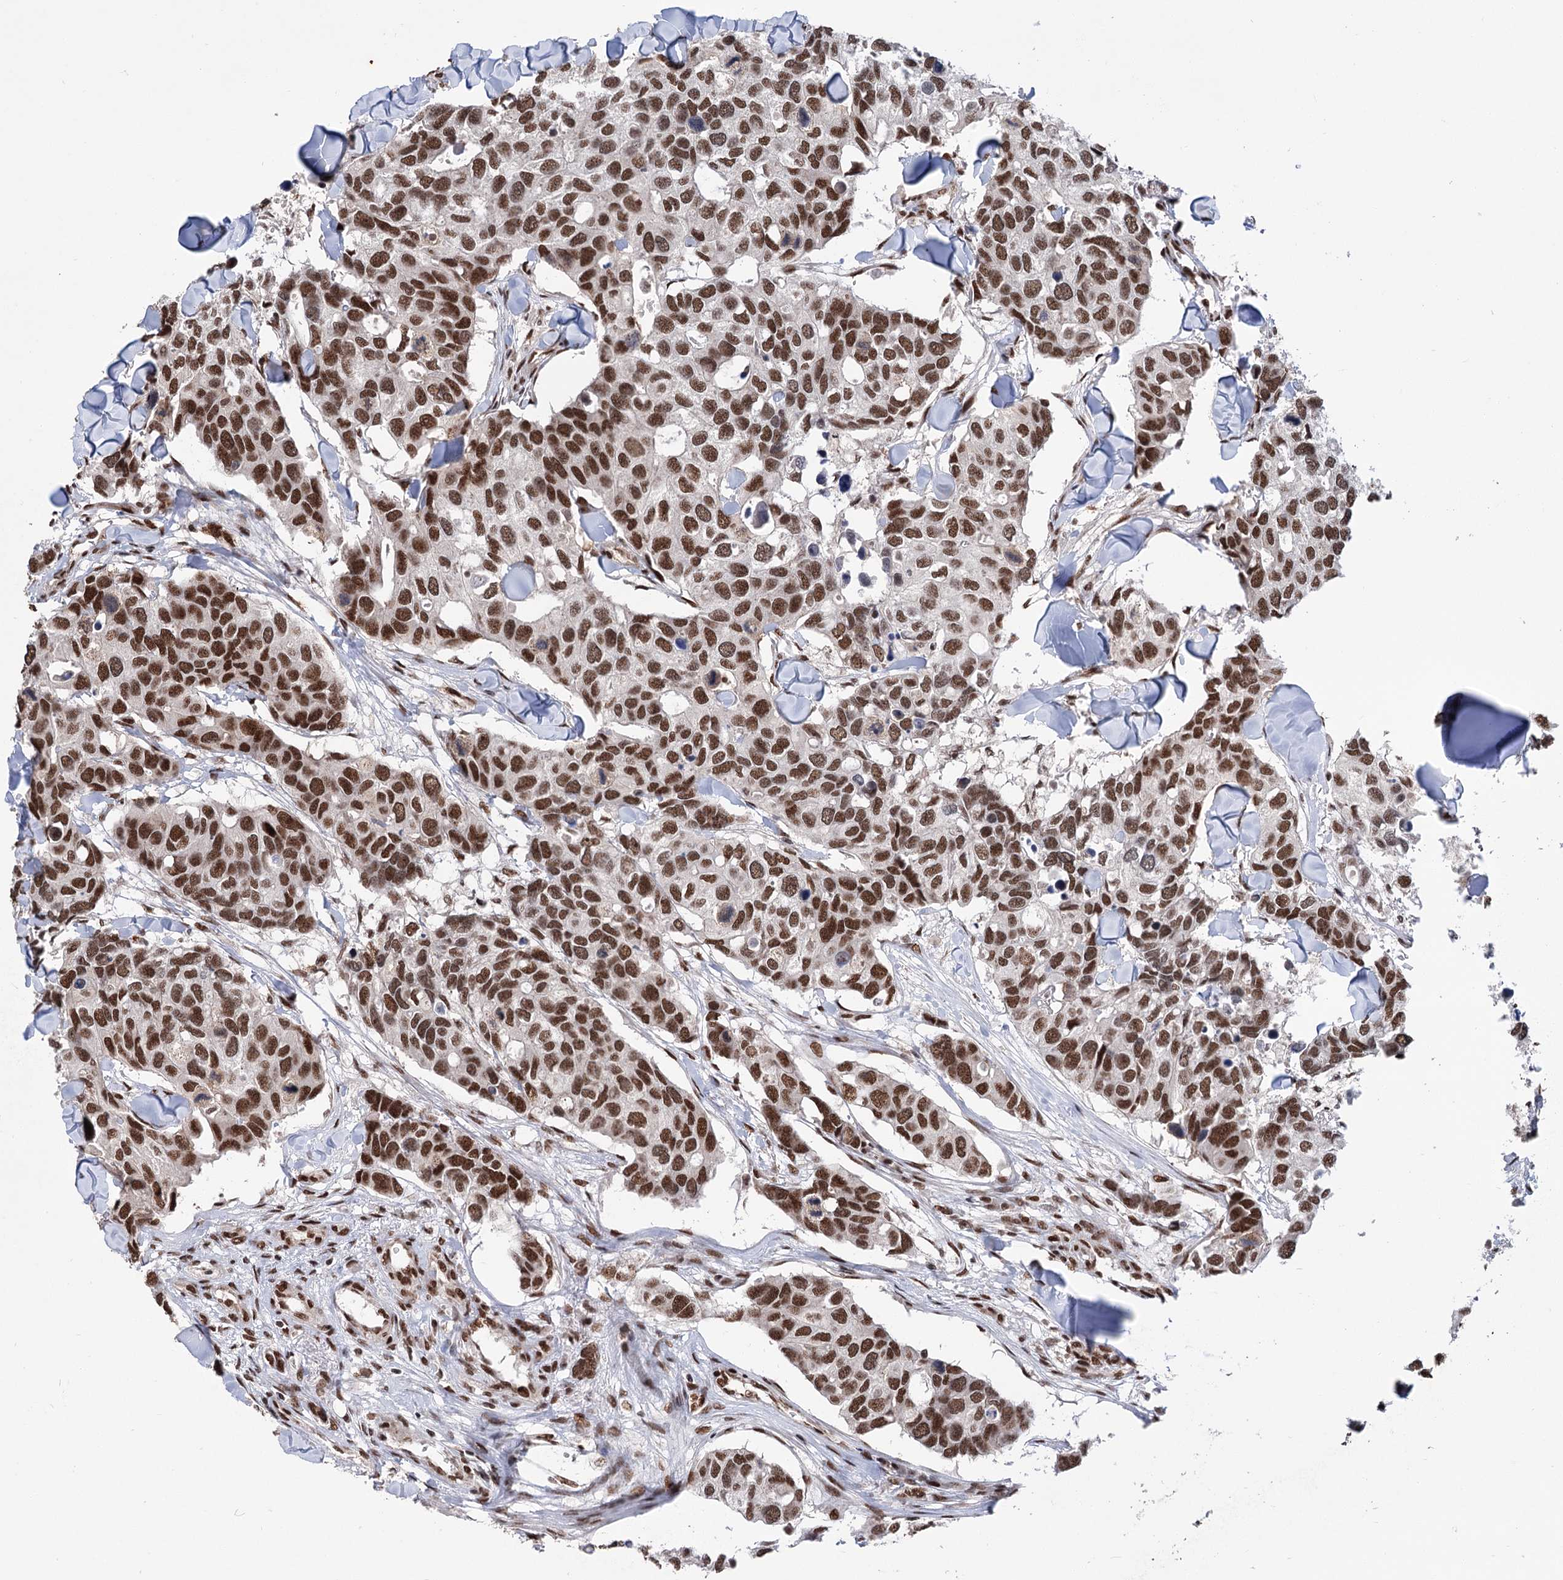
{"staining": {"intensity": "strong", "quantity": ">75%", "location": "nuclear"}, "tissue": "breast cancer", "cell_type": "Tumor cells", "image_type": "cancer", "snomed": [{"axis": "morphology", "description": "Duct carcinoma"}, {"axis": "topography", "description": "Breast"}], "caption": "Human intraductal carcinoma (breast) stained with a protein marker demonstrates strong staining in tumor cells.", "gene": "MAML1", "patient": {"sex": "female", "age": 83}}